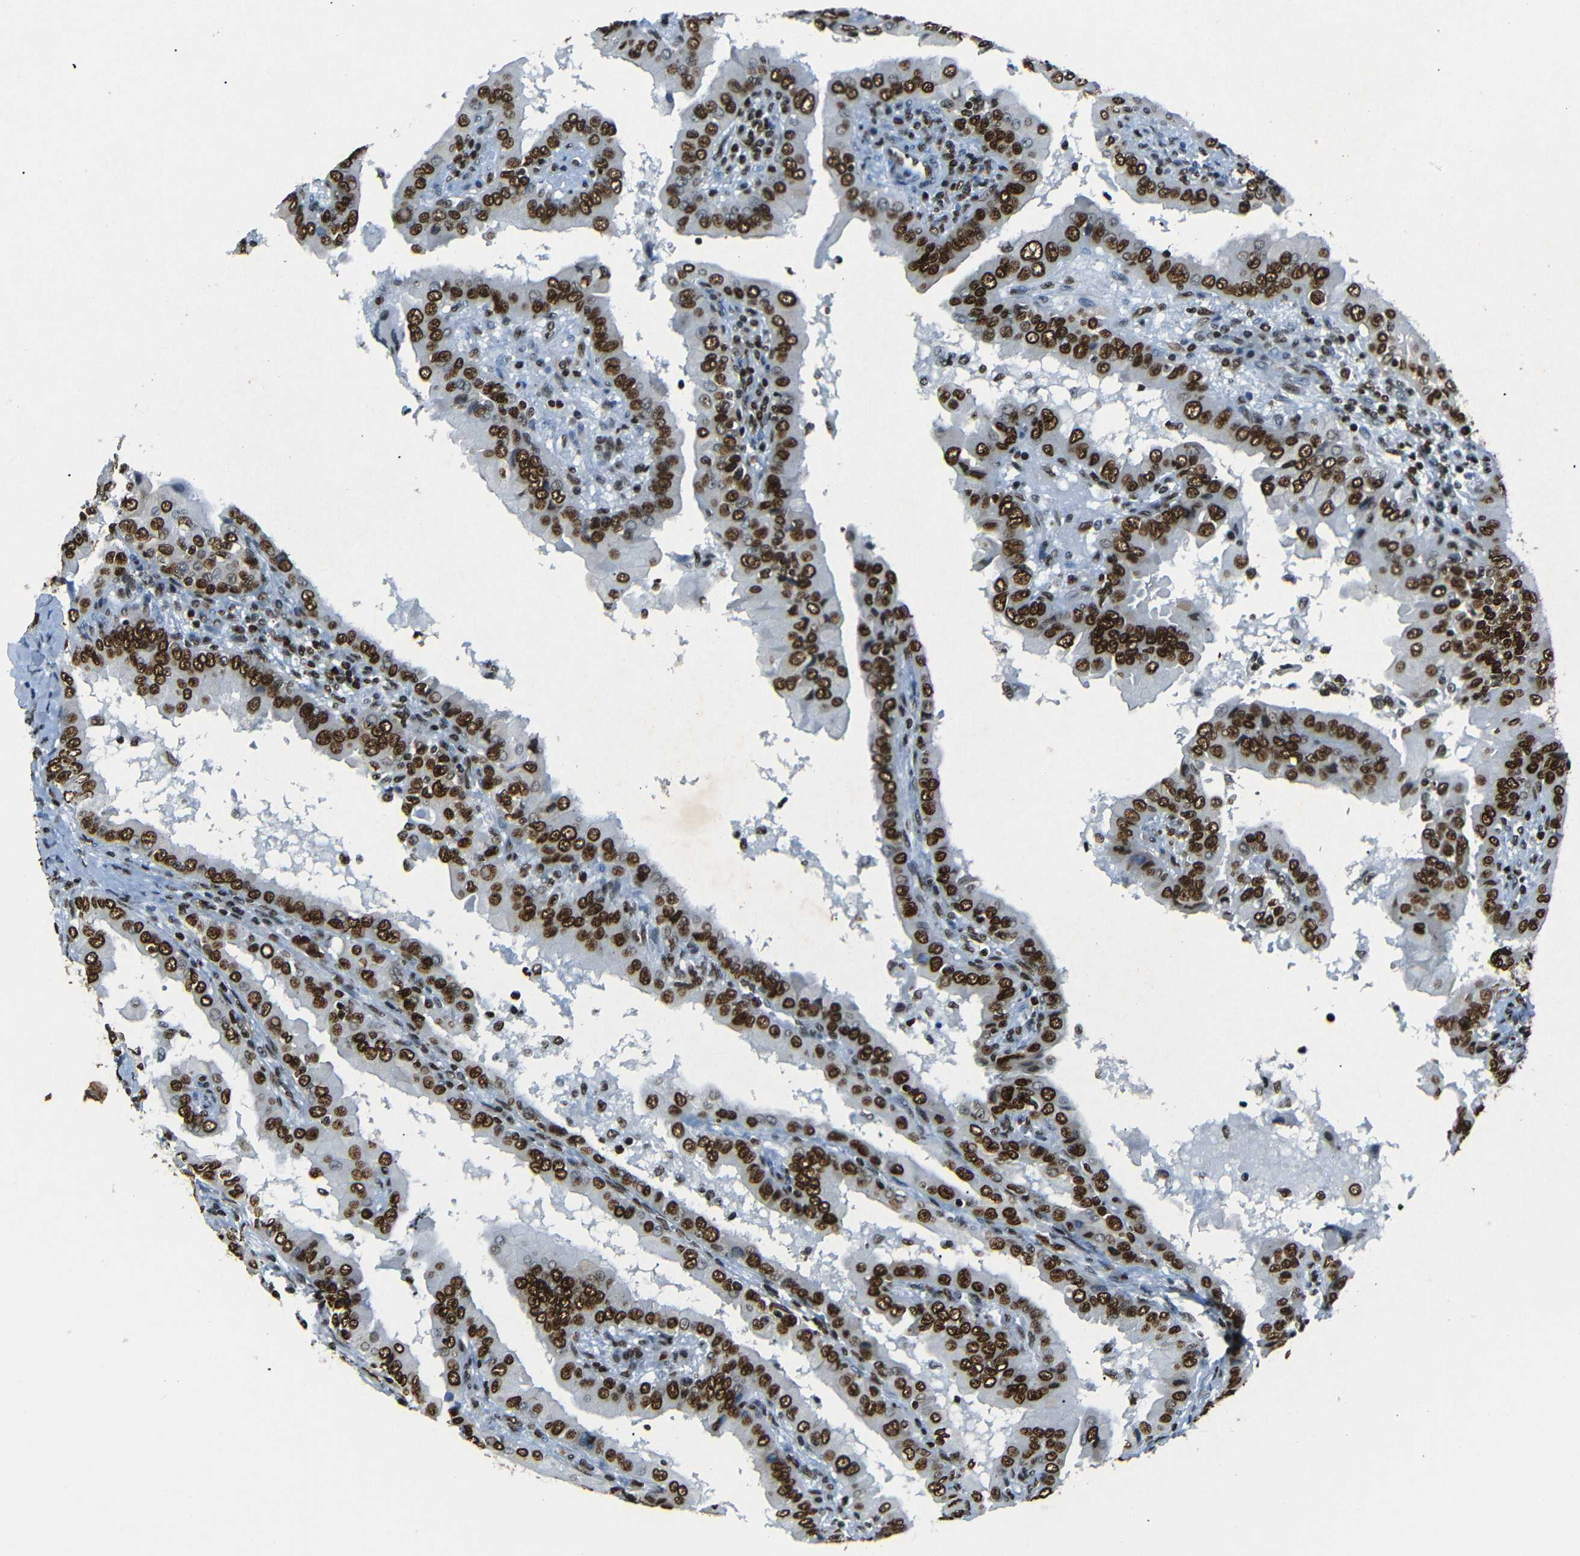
{"staining": {"intensity": "strong", "quantity": ">75%", "location": "nuclear"}, "tissue": "thyroid cancer", "cell_type": "Tumor cells", "image_type": "cancer", "snomed": [{"axis": "morphology", "description": "Papillary adenocarcinoma, NOS"}, {"axis": "topography", "description": "Thyroid gland"}], "caption": "Human thyroid papillary adenocarcinoma stained with a brown dye exhibits strong nuclear positive staining in approximately >75% of tumor cells.", "gene": "HMGN1", "patient": {"sex": "male", "age": 33}}